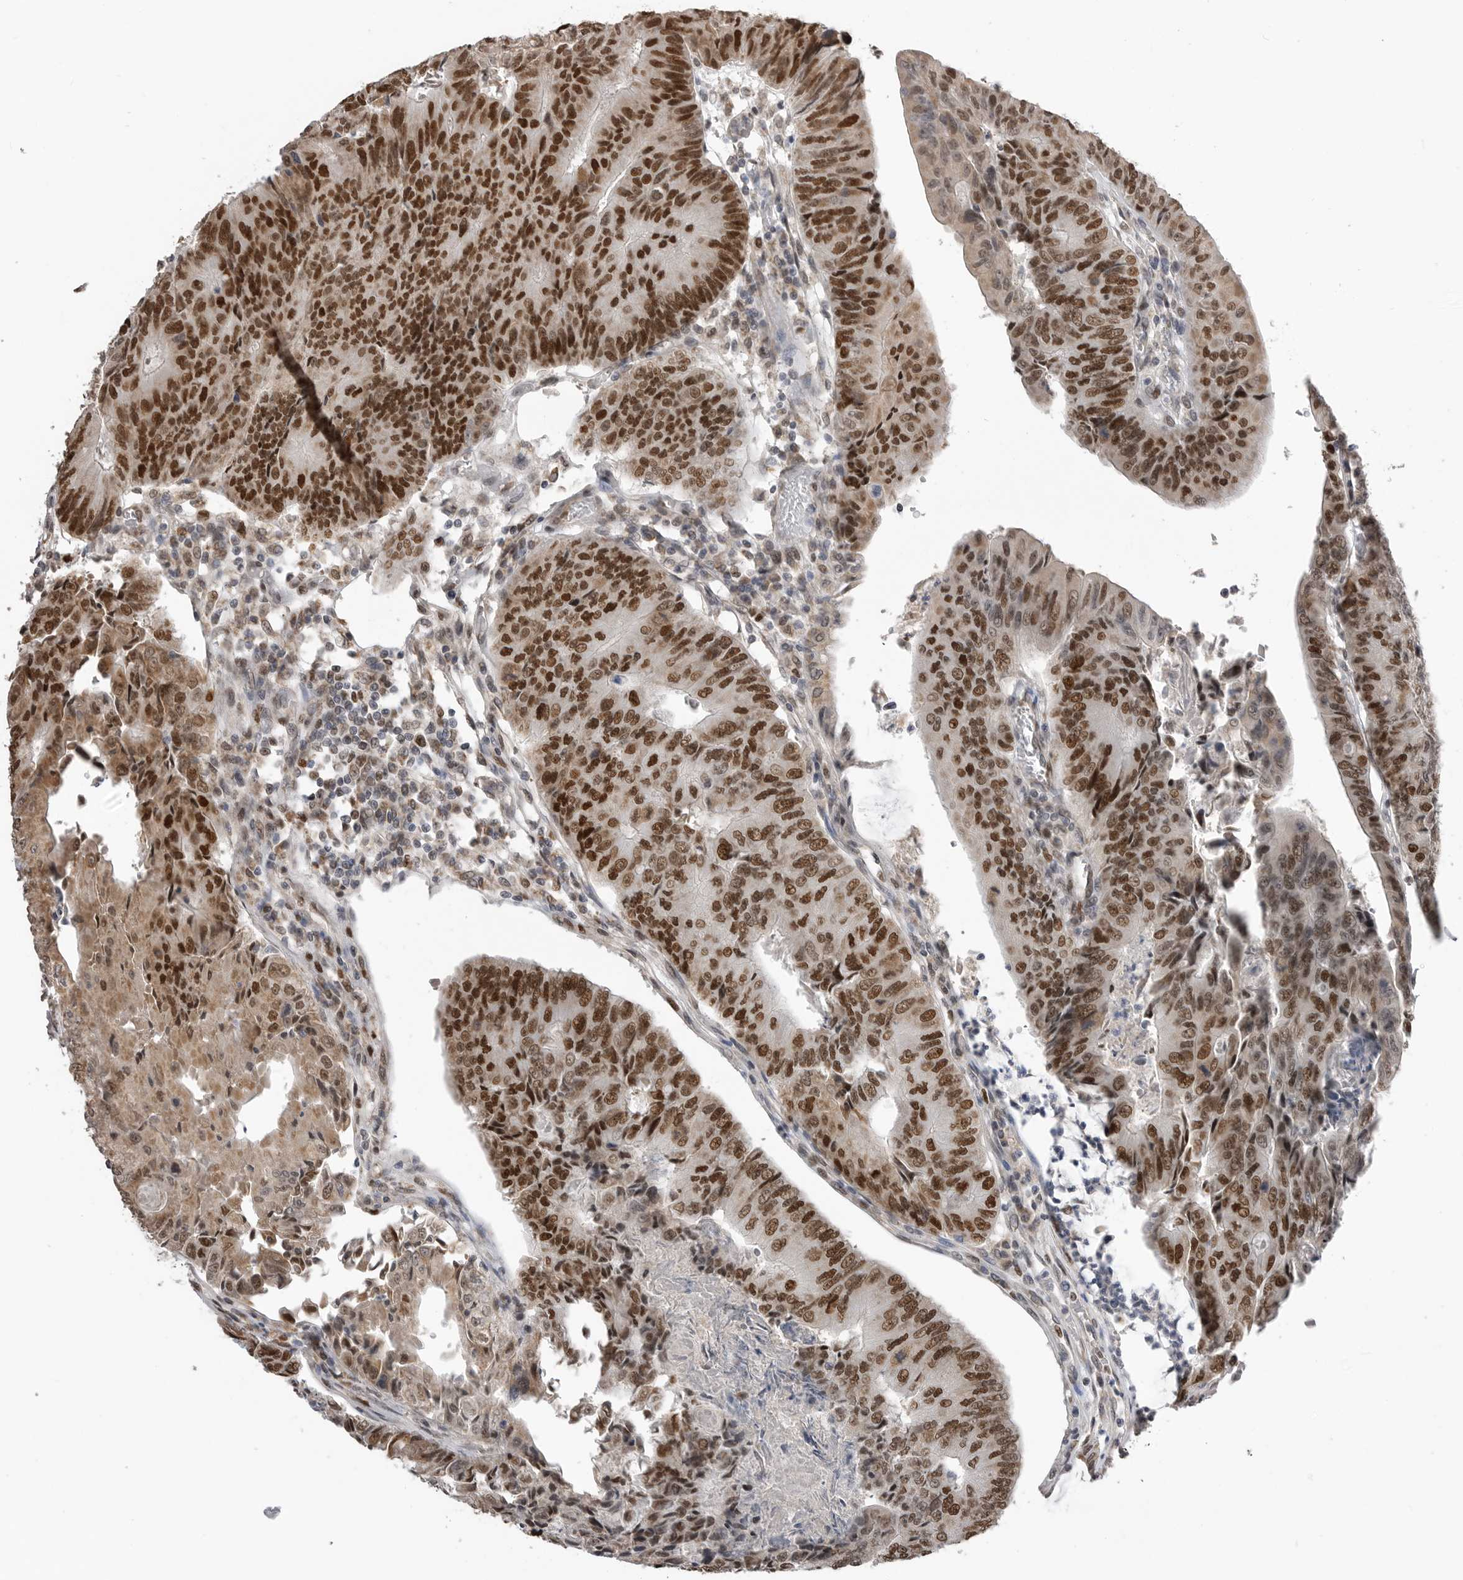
{"staining": {"intensity": "strong", "quantity": ">75%", "location": "nuclear"}, "tissue": "colorectal cancer", "cell_type": "Tumor cells", "image_type": "cancer", "snomed": [{"axis": "morphology", "description": "Adenocarcinoma, NOS"}, {"axis": "topography", "description": "Colon"}], "caption": "IHC staining of colorectal cancer (adenocarcinoma), which demonstrates high levels of strong nuclear expression in about >75% of tumor cells indicating strong nuclear protein expression. The staining was performed using DAB (3,3'-diaminobenzidine) (brown) for protein detection and nuclei were counterstained in hematoxylin (blue).", "gene": "SMARCC1", "patient": {"sex": "female", "age": 67}}